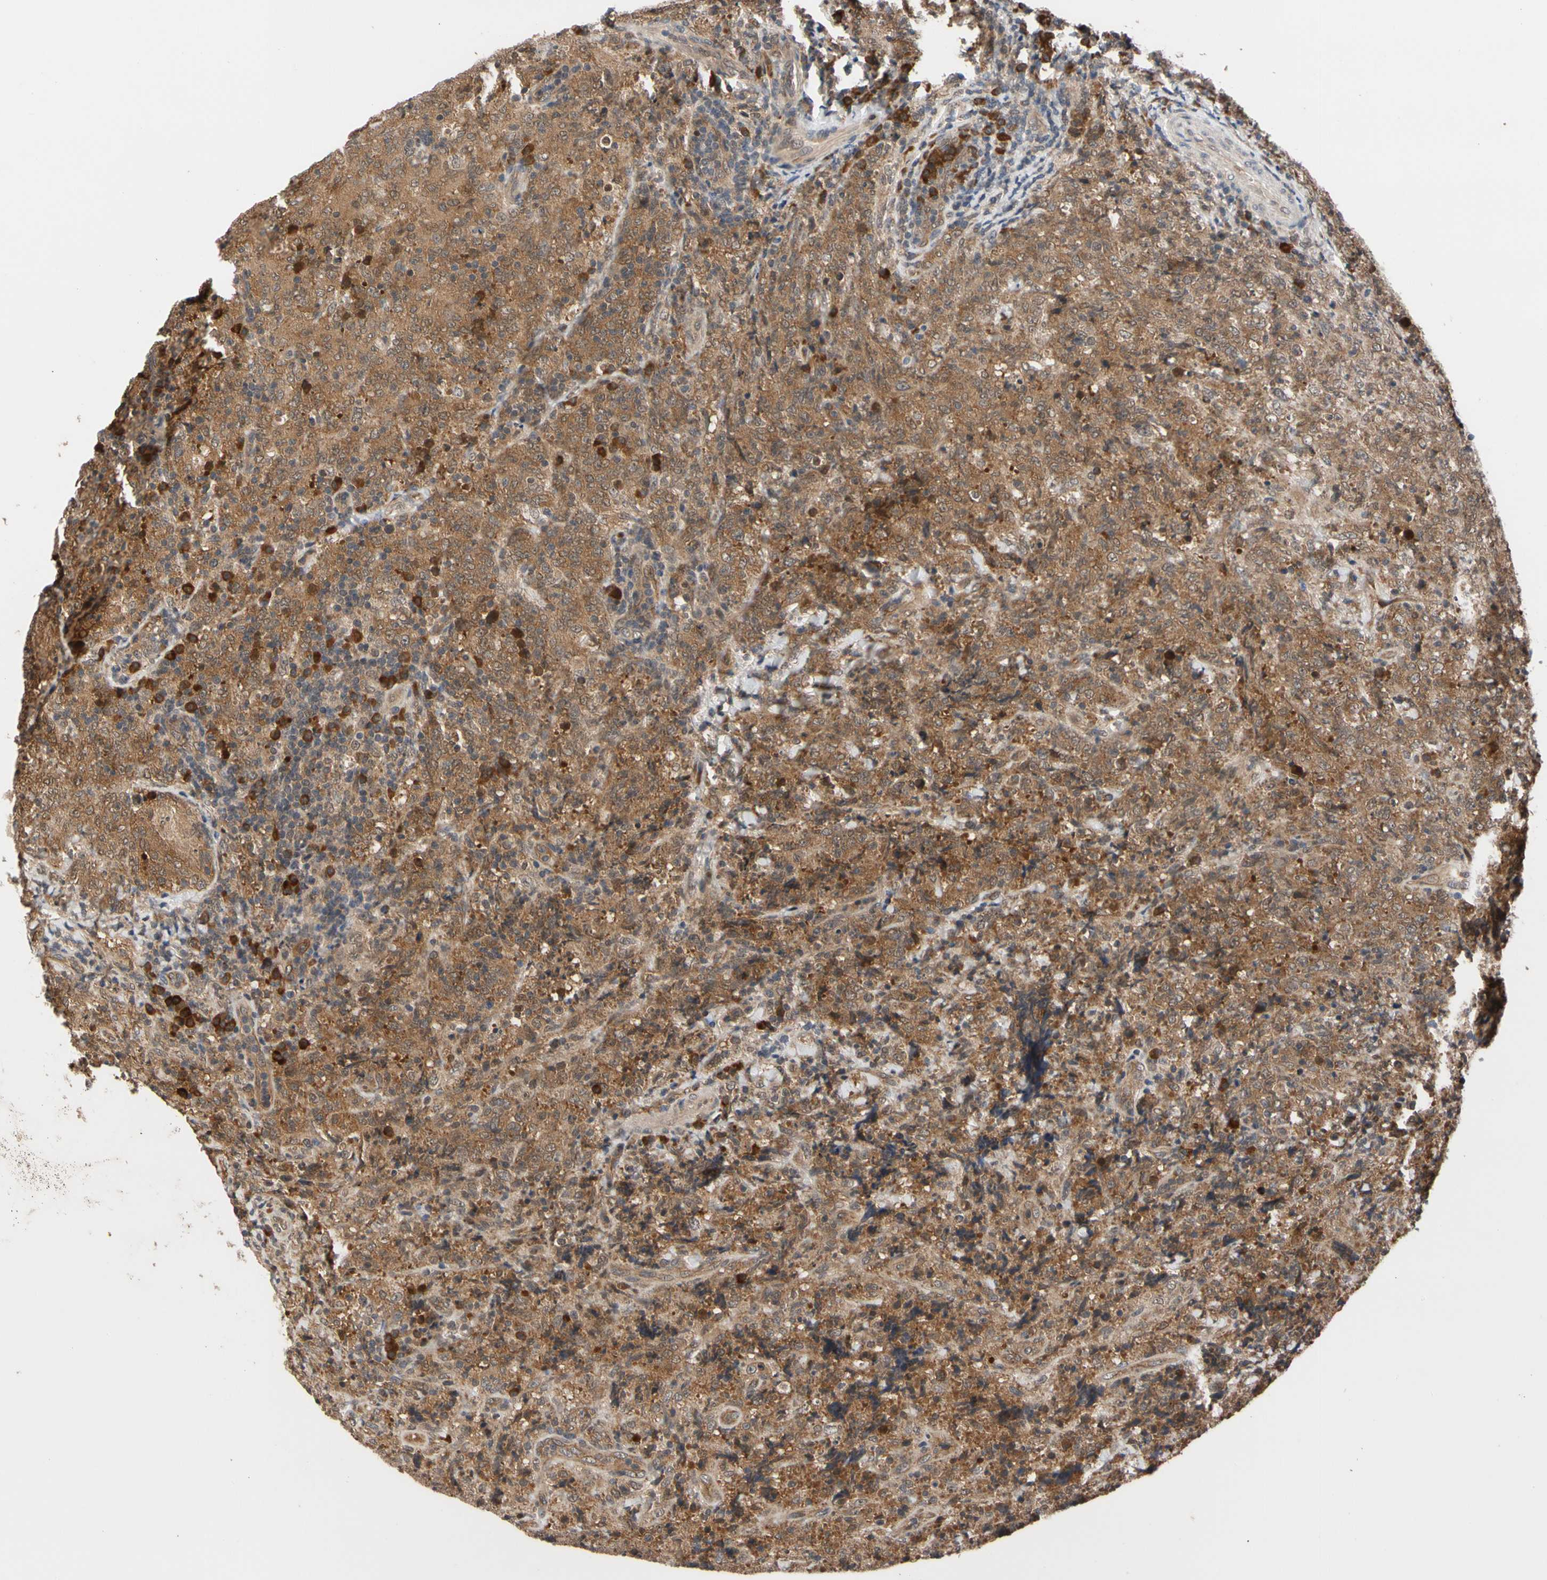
{"staining": {"intensity": "moderate", "quantity": ">75%", "location": "cytoplasmic/membranous"}, "tissue": "lymphoma", "cell_type": "Tumor cells", "image_type": "cancer", "snomed": [{"axis": "morphology", "description": "Malignant lymphoma, non-Hodgkin's type, High grade"}, {"axis": "topography", "description": "Tonsil"}], "caption": "Malignant lymphoma, non-Hodgkin's type (high-grade) stained with a brown dye displays moderate cytoplasmic/membranous positive staining in approximately >75% of tumor cells.", "gene": "CYTIP", "patient": {"sex": "female", "age": 36}}